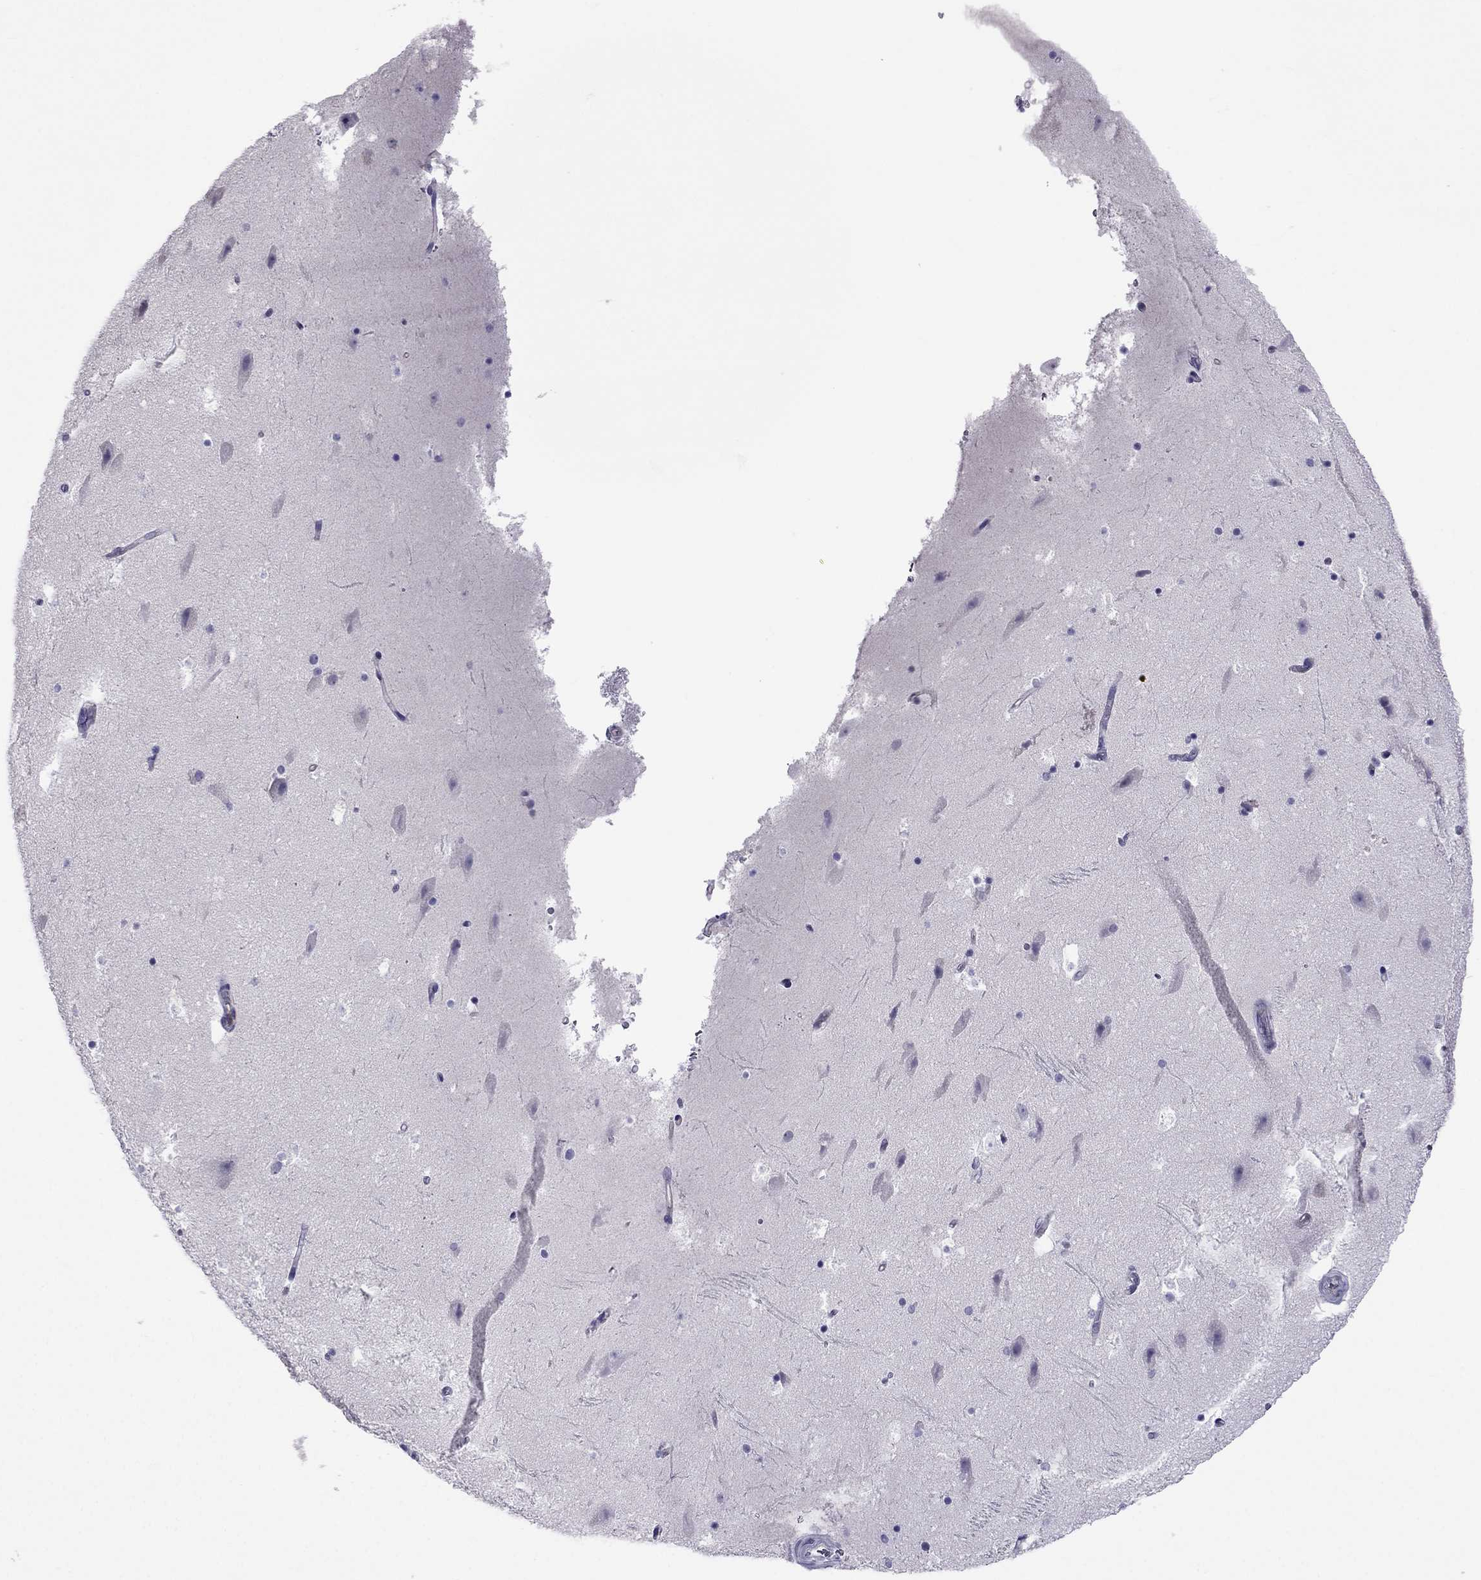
{"staining": {"intensity": "negative", "quantity": "none", "location": "none"}, "tissue": "hippocampus", "cell_type": "Glial cells", "image_type": "normal", "snomed": [{"axis": "morphology", "description": "Normal tissue, NOS"}, {"axis": "topography", "description": "Hippocampus"}], "caption": "Glial cells are negative for brown protein staining in unremarkable hippocampus.", "gene": "CROCC2", "patient": {"sex": "male", "age": 51}}